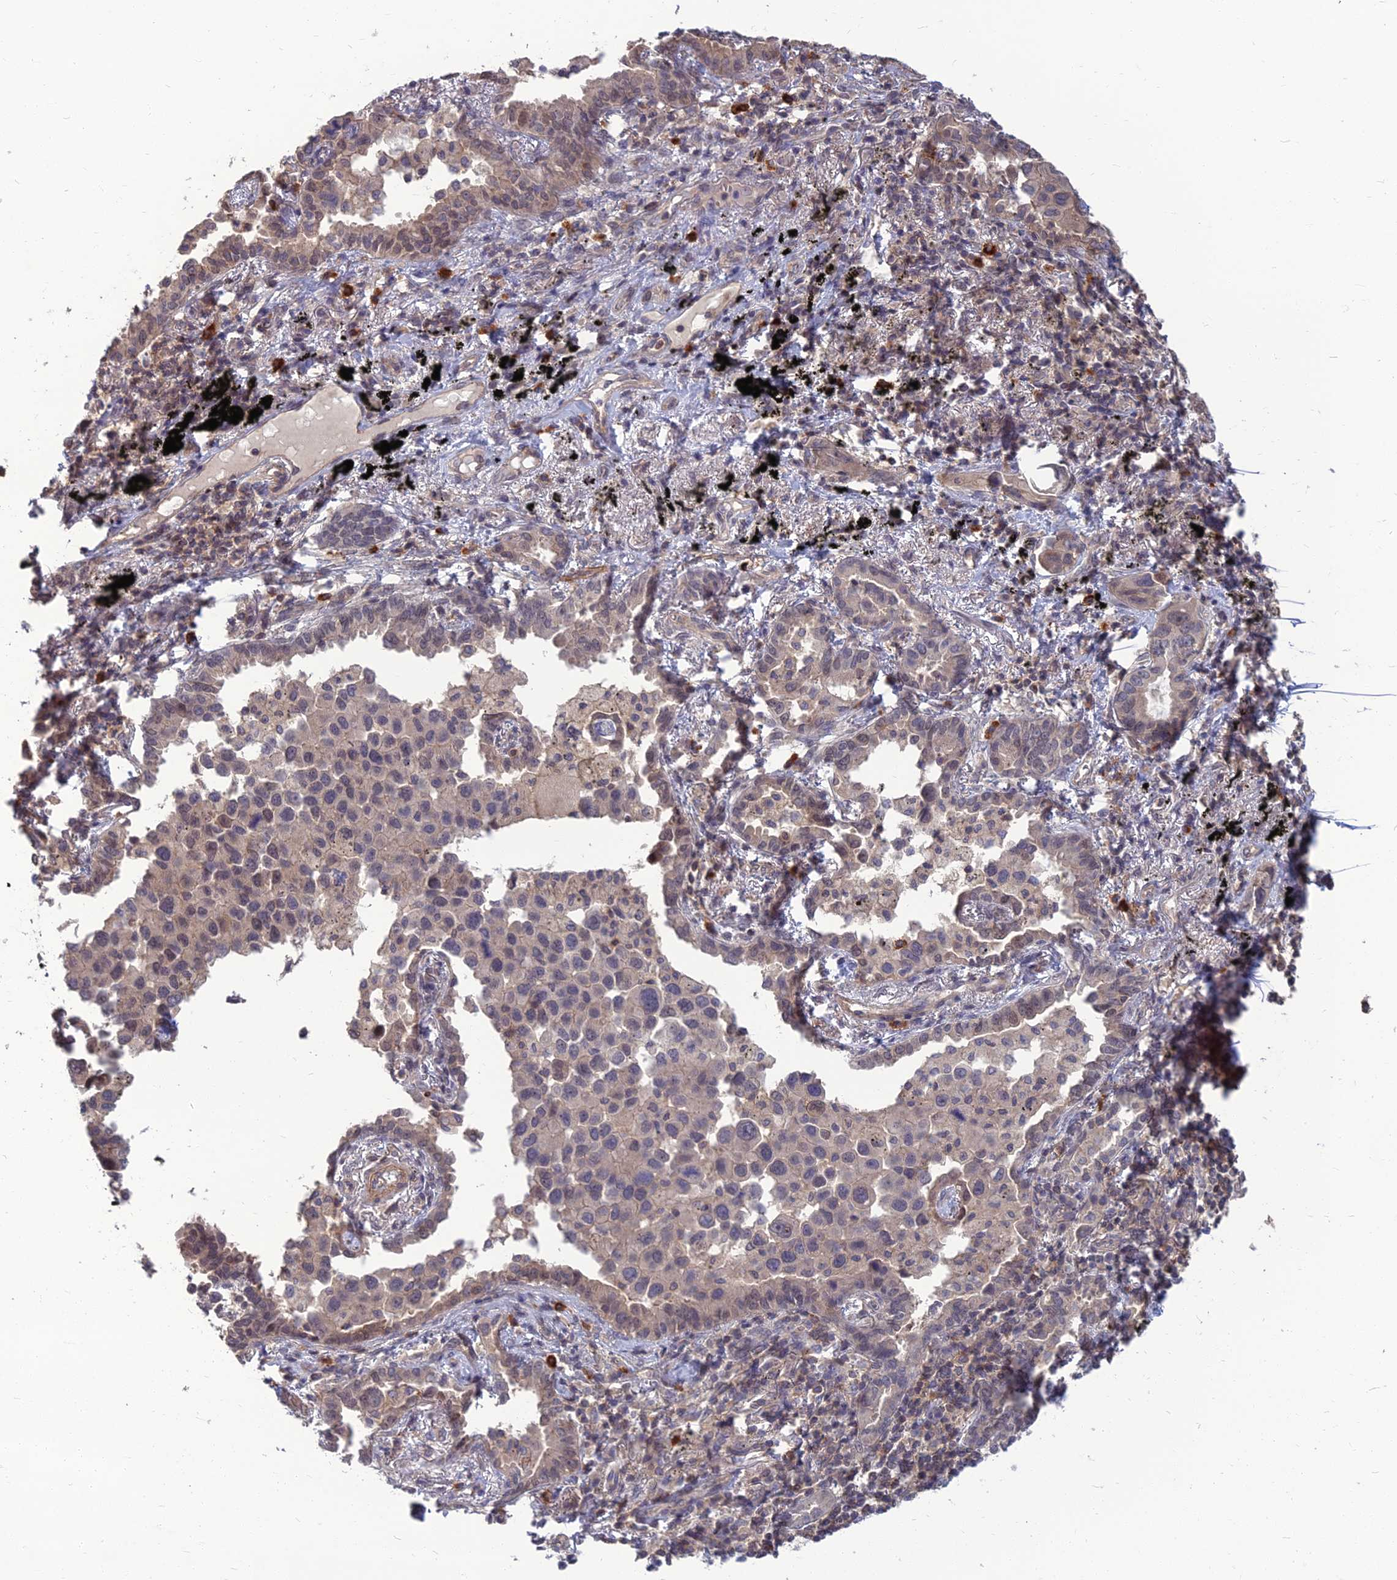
{"staining": {"intensity": "weak", "quantity": "<25%", "location": "cytoplasmic/membranous"}, "tissue": "lung cancer", "cell_type": "Tumor cells", "image_type": "cancer", "snomed": [{"axis": "morphology", "description": "Adenocarcinoma, NOS"}, {"axis": "topography", "description": "Lung"}], "caption": "Immunohistochemistry (IHC) of lung cancer (adenocarcinoma) displays no positivity in tumor cells.", "gene": "OPA3", "patient": {"sex": "male", "age": 67}}